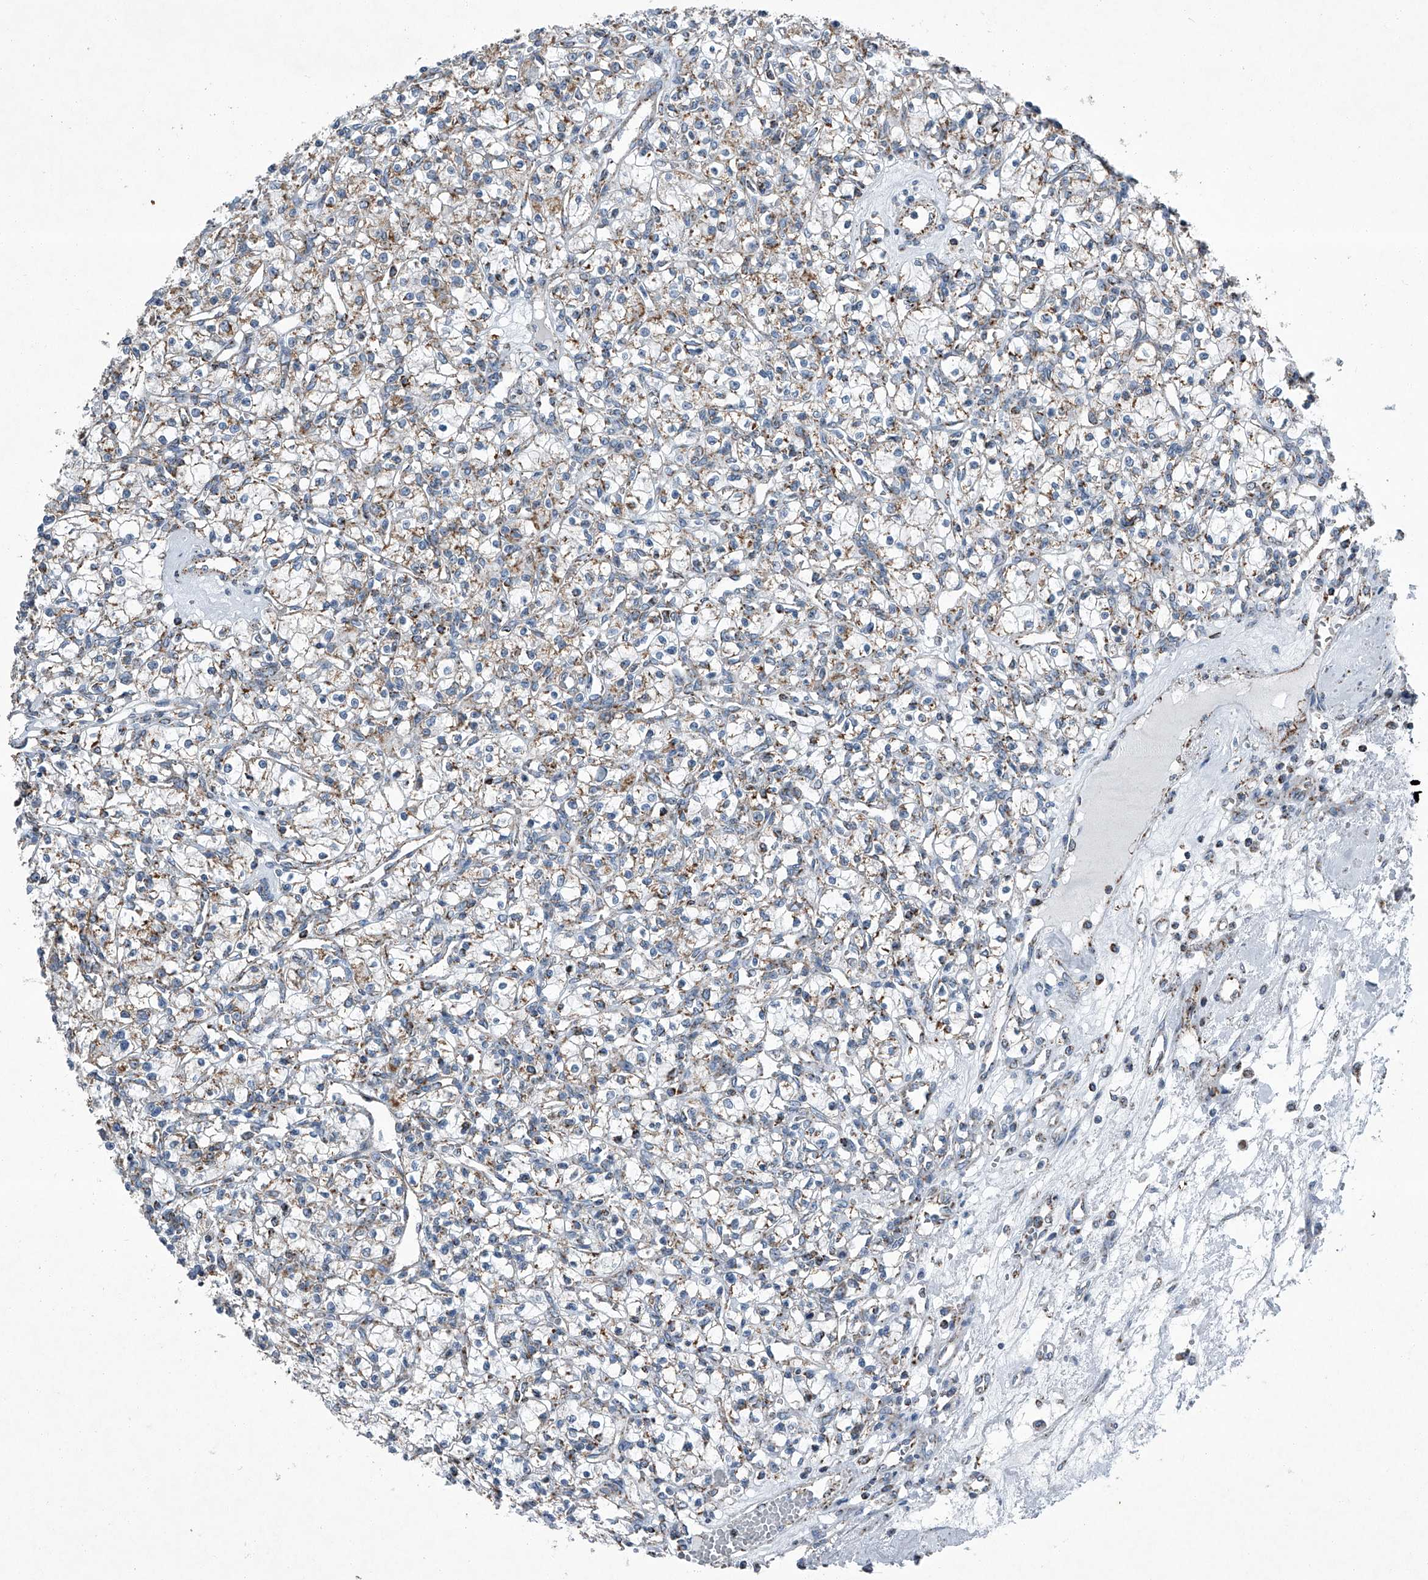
{"staining": {"intensity": "weak", "quantity": ">75%", "location": "cytoplasmic/membranous"}, "tissue": "renal cancer", "cell_type": "Tumor cells", "image_type": "cancer", "snomed": [{"axis": "morphology", "description": "Adenocarcinoma, NOS"}, {"axis": "topography", "description": "Kidney"}], "caption": "Immunohistochemical staining of human renal cancer demonstrates weak cytoplasmic/membranous protein expression in about >75% of tumor cells.", "gene": "CHRNA7", "patient": {"sex": "female", "age": 59}}